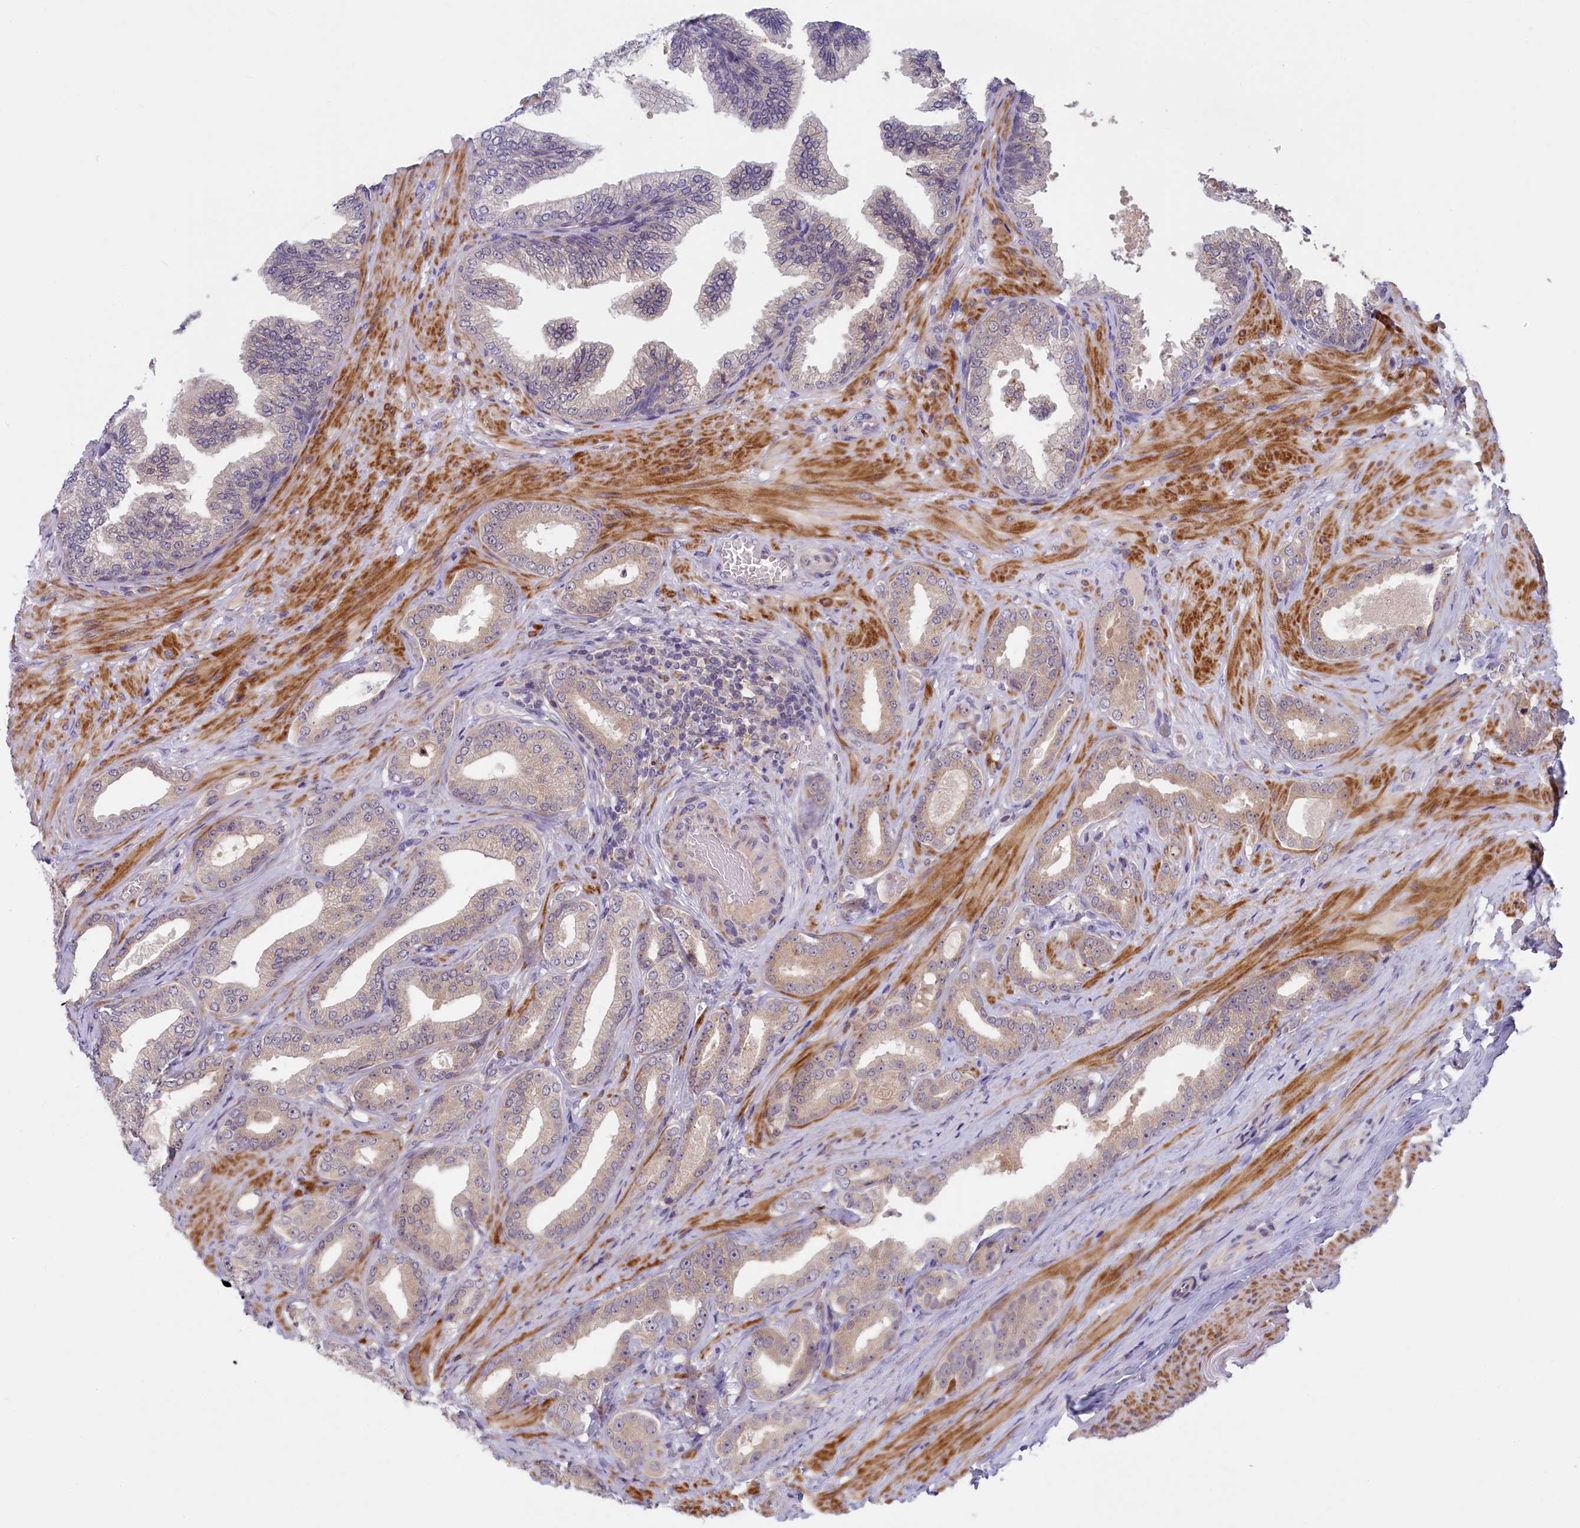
{"staining": {"intensity": "weak", "quantity": "25%-75%", "location": "cytoplasmic/membranous"}, "tissue": "prostate cancer", "cell_type": "Tumor cells", "image_type": "cancer", "snomed": [{"axis": "morphology", "description": "Adenocarcinoma, Low grade"}, {"axis": "topography", "description": "Prostate"}], "caption": "A low amount of weak cytoplasmic/membranous staining is present in approximately 25%-75% of tumor cells in adenocarcinoma (low-grade) (prostate) tissue.", "gene": "NUBP1", "patient": {"sex": "male", "age": 63}}